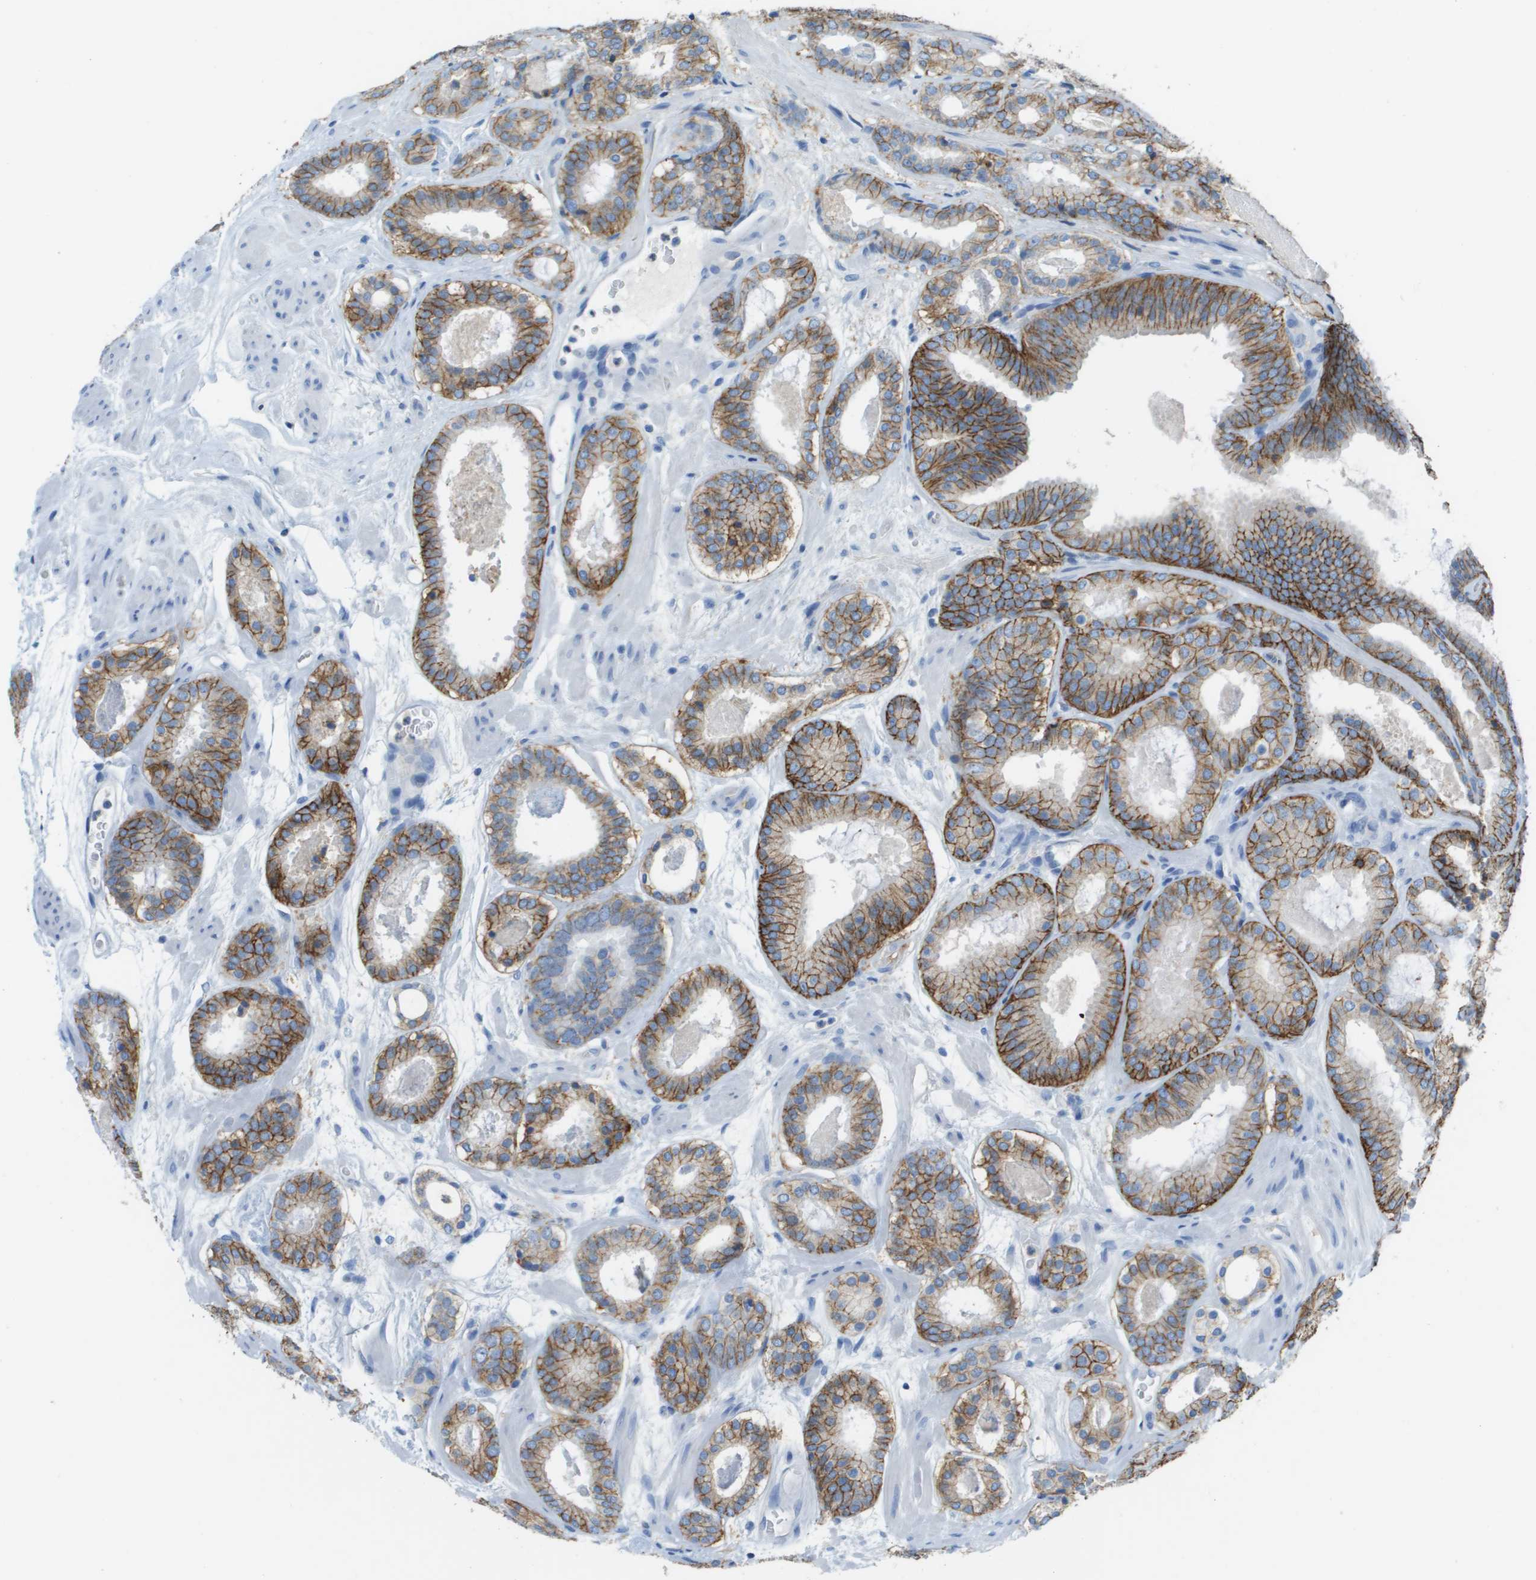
{"staining": {"intensity": "moderate", "quantity": ">75%", "location": "cytoplasmic/membranous"}, "tissue": "prostate cancer", "cell_type": "Tumor cells", "image_type": "cancer", "snomed": [{"axis": "morphology", "description": "Adenocarcinoma, Low grade"}, {"axis": "topography", "description": "Prostate"}], "caption": "Moderate cytoplasmic/membranous protein staining is identified in about >75% of tumor cells in prostate cancer.", "gene": "CD46", "patient": {"sex": "male", "age": 69}}